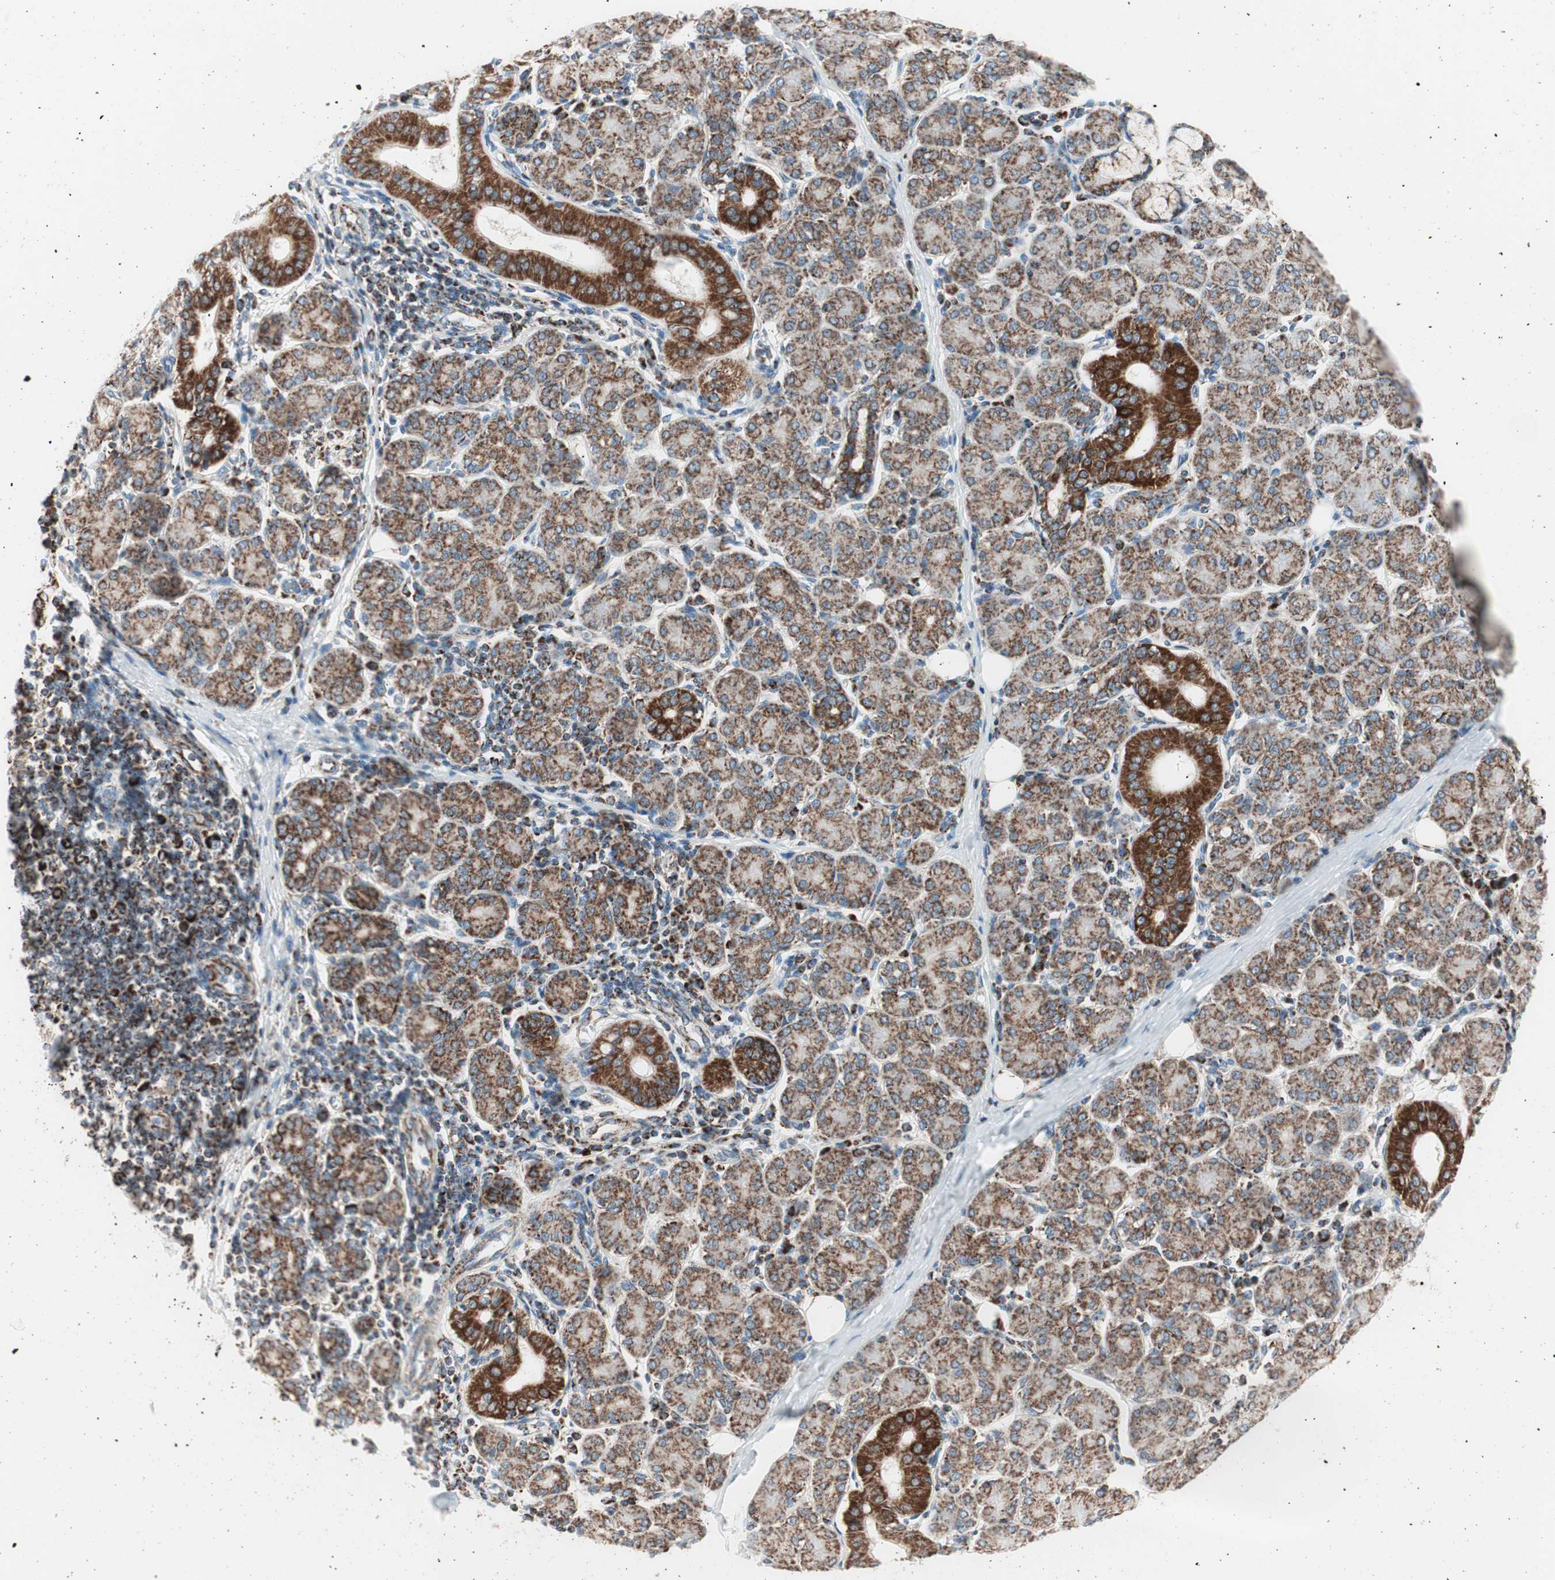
{"staining": {"intensity": "moderate", "quantity": ">75%", "location": "cytoplasmic/membranous"}, "tissue": "salivary gland", "cell_type": "Glandular cells", "image_type": "normal", "snomed": [{"axis": "morphology", "description": "Normal tissue, NOS"}, {"axis": "morphology", "description": "Inflammation, NOS"}, {"axis": "topography", "description": "Lymph node"}, {"axis": "topography", "description": "Salivary gland"}], "caption": "Protein staining reveals moderate cytoplasmic/membranous positivity in approximately >75% of glandular cells in benign salivary gland. The staining was performed using DAB (3,3'-diaminobenzidine) to visualize the protein expression in brown, while the nuclei were stained in blue with hematoxylin (Magnification: 20x).", "gene": "TOMM20", "patient": {"sex": "male", "age": 3}}